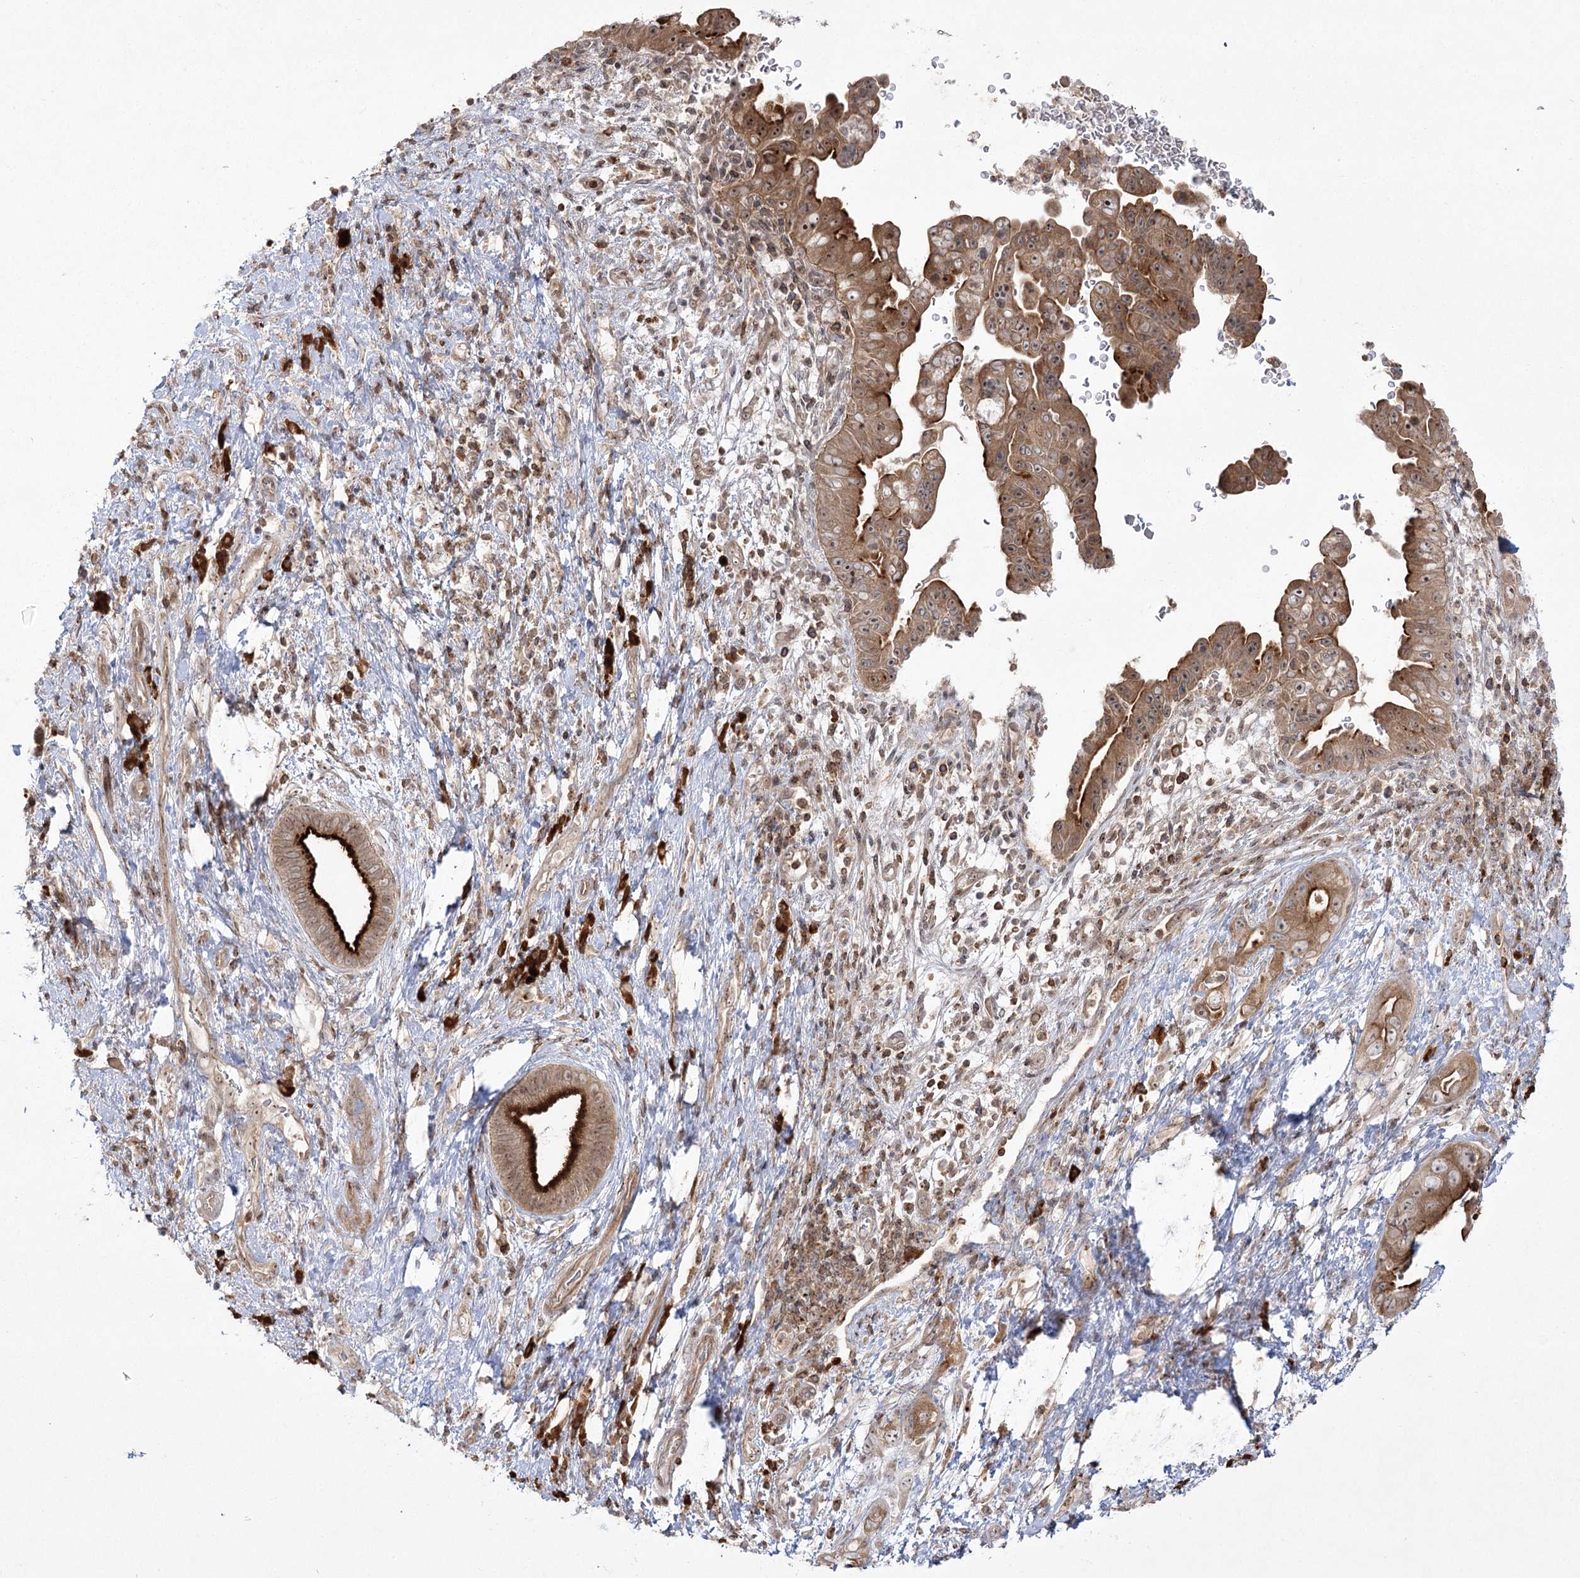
{"staining": {"intensity": "strong", "quantity": ">75%", "location": "cytoplasmic/membranous,nuclear"}, "tissue": "pancreatic cancer", "cell_type": "Tumor cells", "image_type": "cancer", "snomed": [{"axis": "morphology", "description": "Adenocarcinoma, NOS"}, {"axis": "topography", "description": "Pancreas"}], "caption": "Immunohistochemistry staining of adenocarcinoma (pancreatic), which displays high levels of strong cytoplasmic/membranous and nuclear expression in approximately >75% of tumor cells indicating strong cytoplasmic/membranous and nuclear protein expression. The staining was performed using DAB (3,3'-diaminobenzidine) (brown) for protein detection and nuclei were counterstained in hematoxylin (blue).", "gene": "SYTL1", "patient": {"sex": "female", "age": 78}}